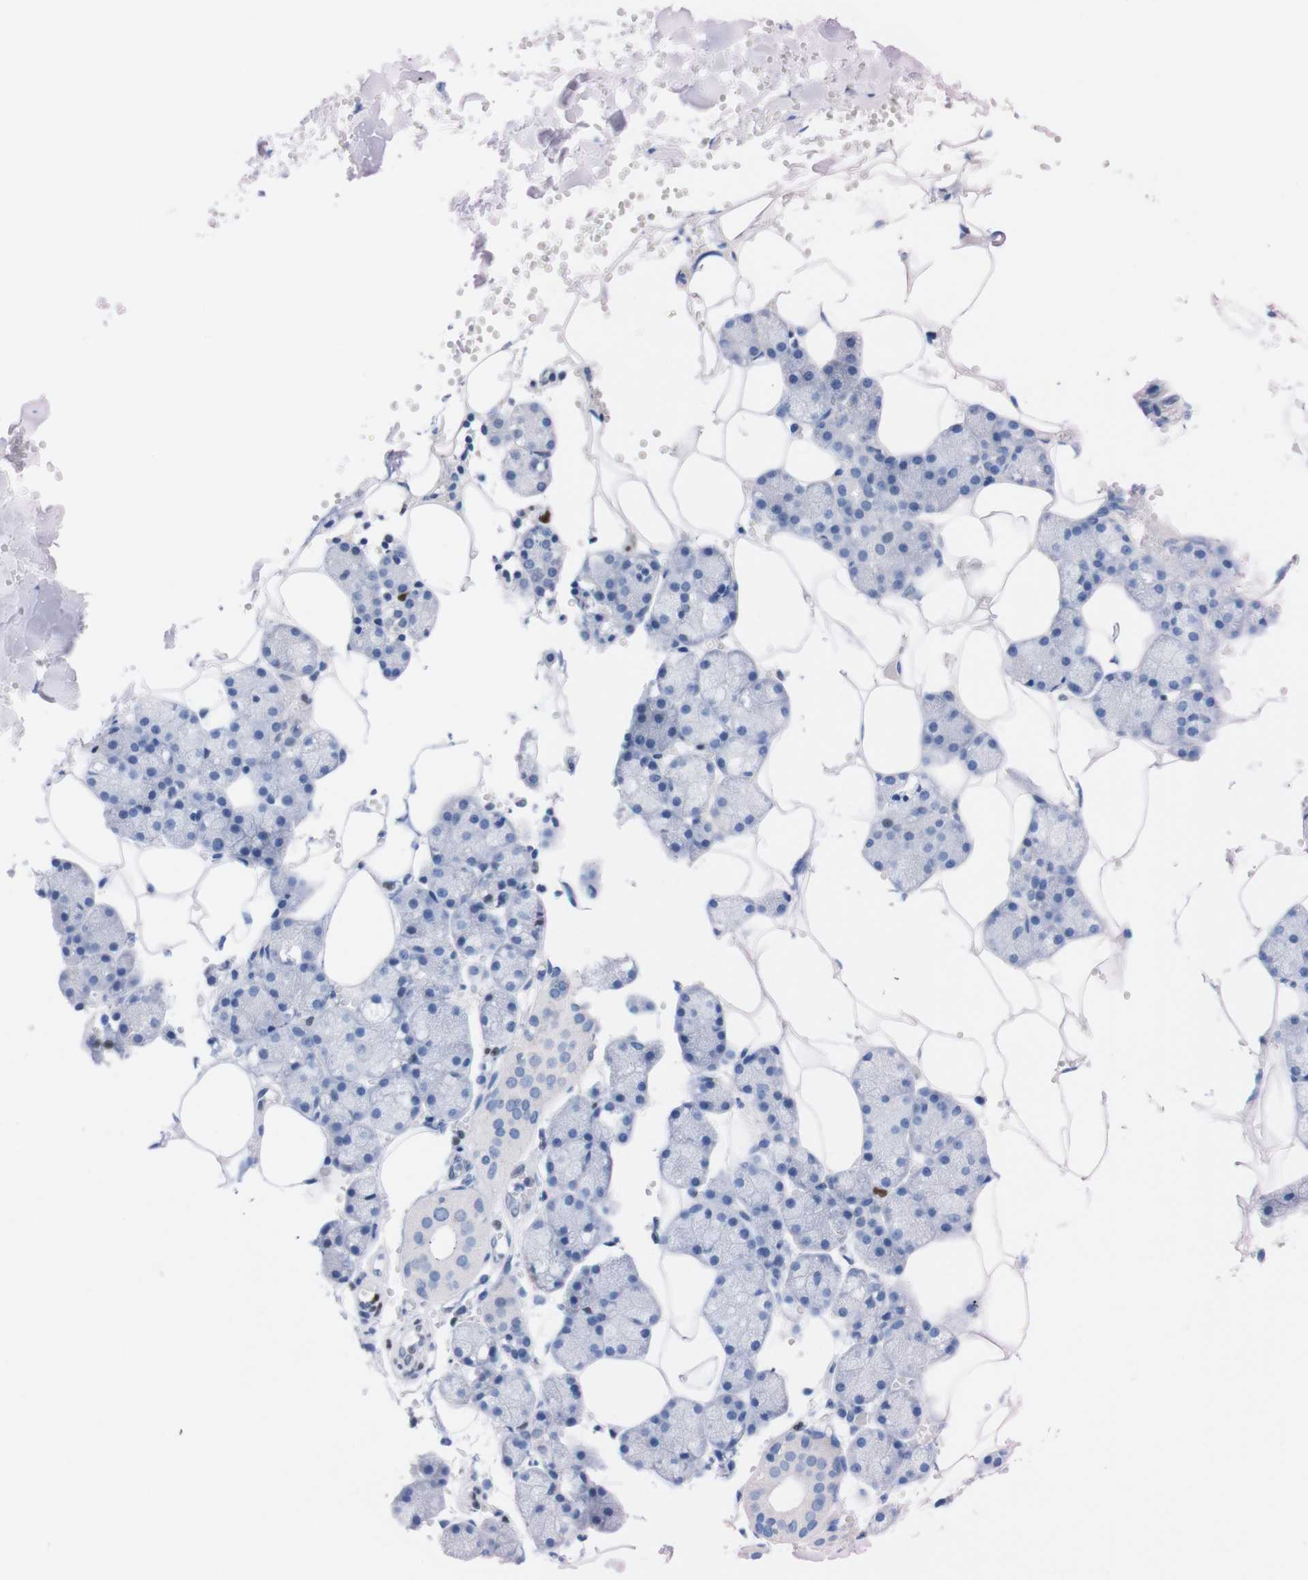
{"staining": {"intensity": "negative", "quantity": "none", "location": "none"}, "tissue": "salivary gland", "cell_type": "Glandular cells", "image_type": "normal", "snomed": [{"axis": "morphology", "description": "Normal tissue, NOS"}, {"axis": "topography", "description": "Salivary gland"}], "caption": "Immunohistochemistry (IHC) image of benign salivary gland: salivary gland stained with DAB reveals no significant protein positivity in glandular cells.", "gene": "P2RY12", "patient": {"sex": "male", "age": 62}}